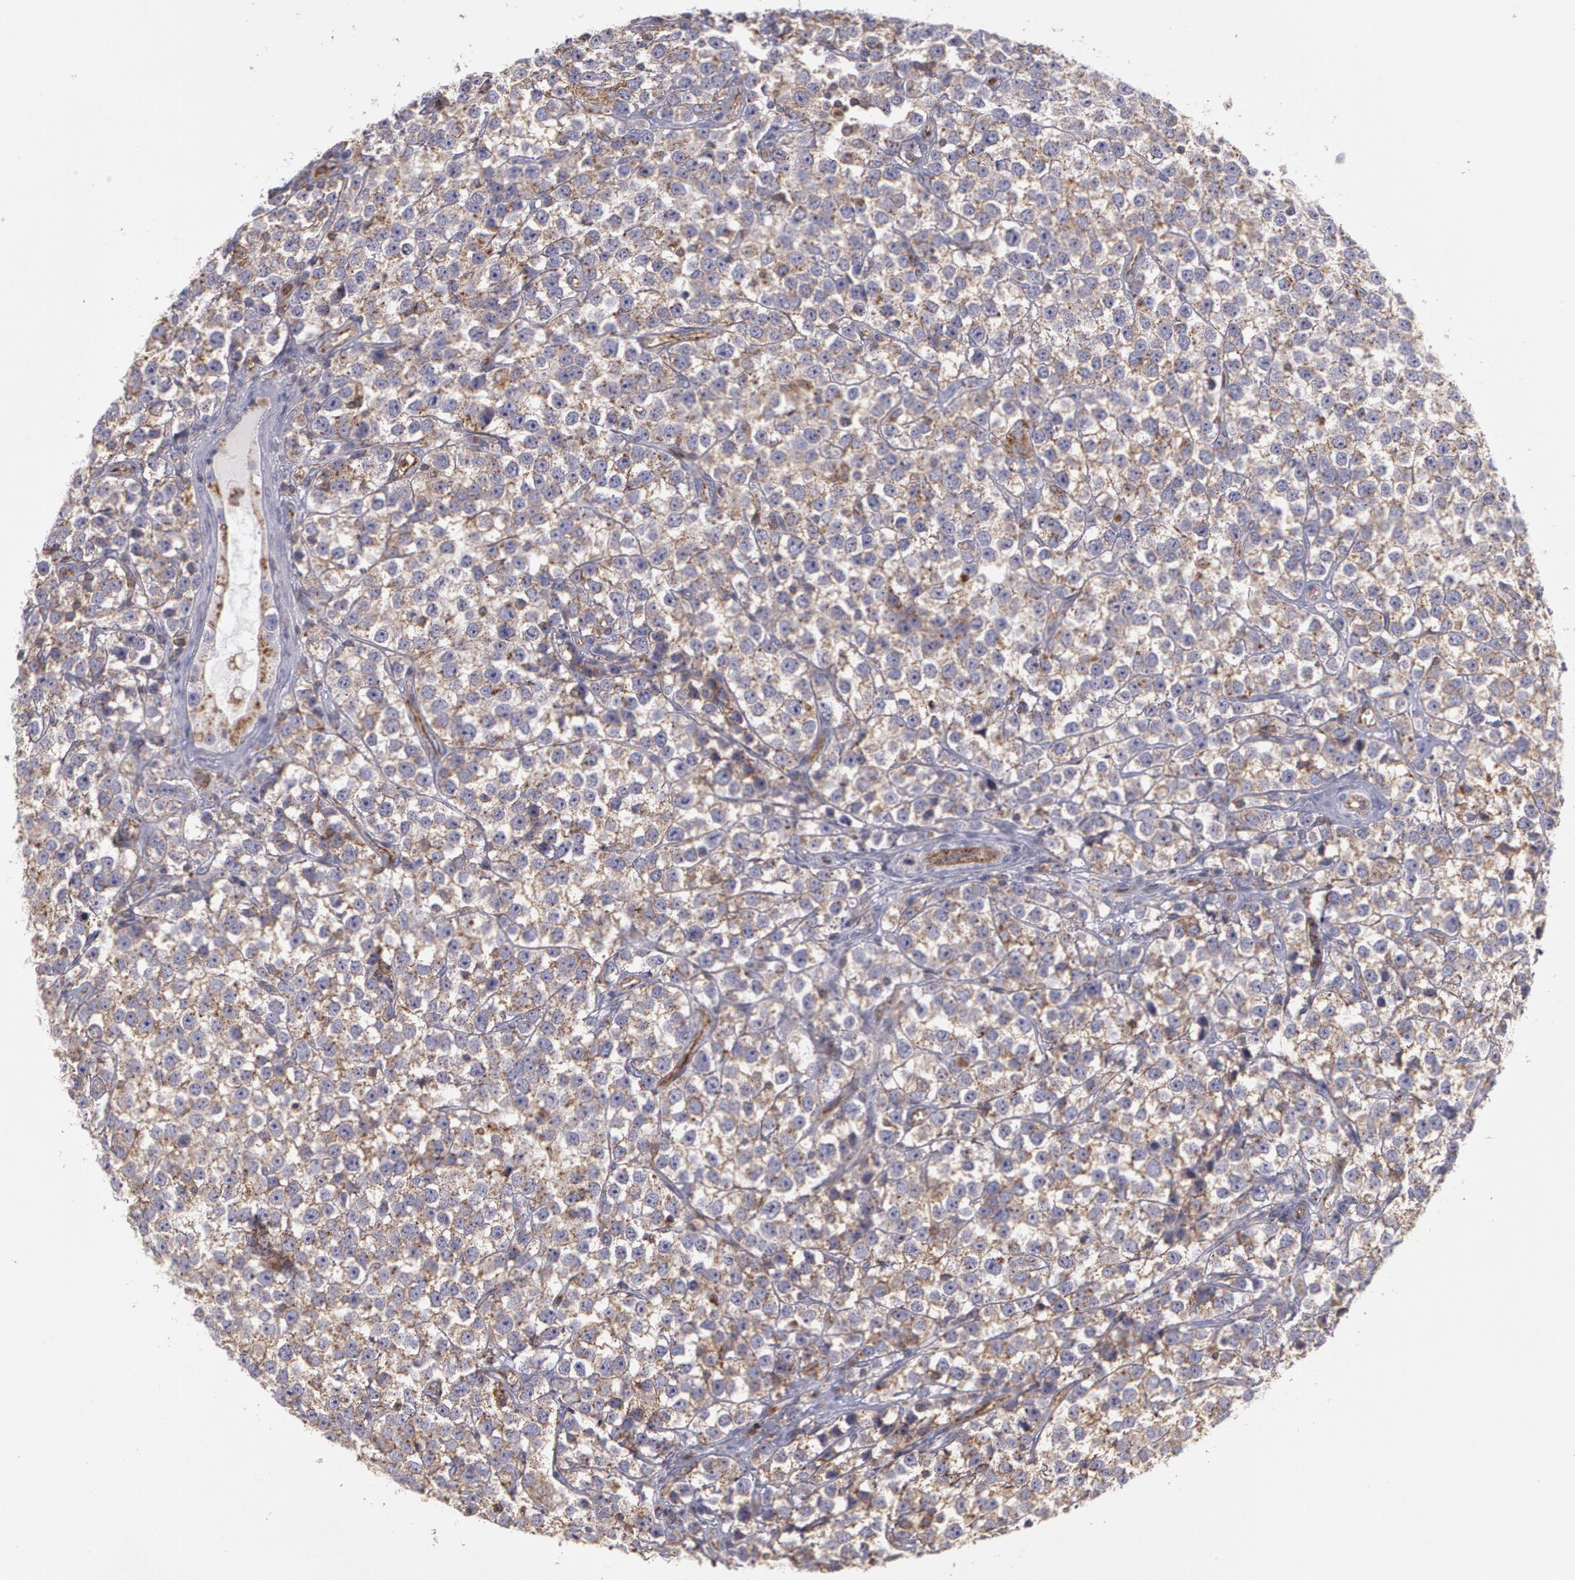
{"staining": {"intensity": "moderate", "quantity": ">75%", "location": "cytoplasmic/membranous"}, "tissue": "testis cancer", "cell_type": "Tumor cells", "image_type": "cancer", "snomed": [{"axis": "morphology", "description": "Seminoma, NOS"}, {"axis": "topography", "description": "Testis"}], "caption": "Protein staining of testis seminoma tissue shows moderate cytoplasmic/membranous expression in about >75% of tumor cells.", "gene": "FLOT2", "patient": {"sex": "male", "age": 25}}